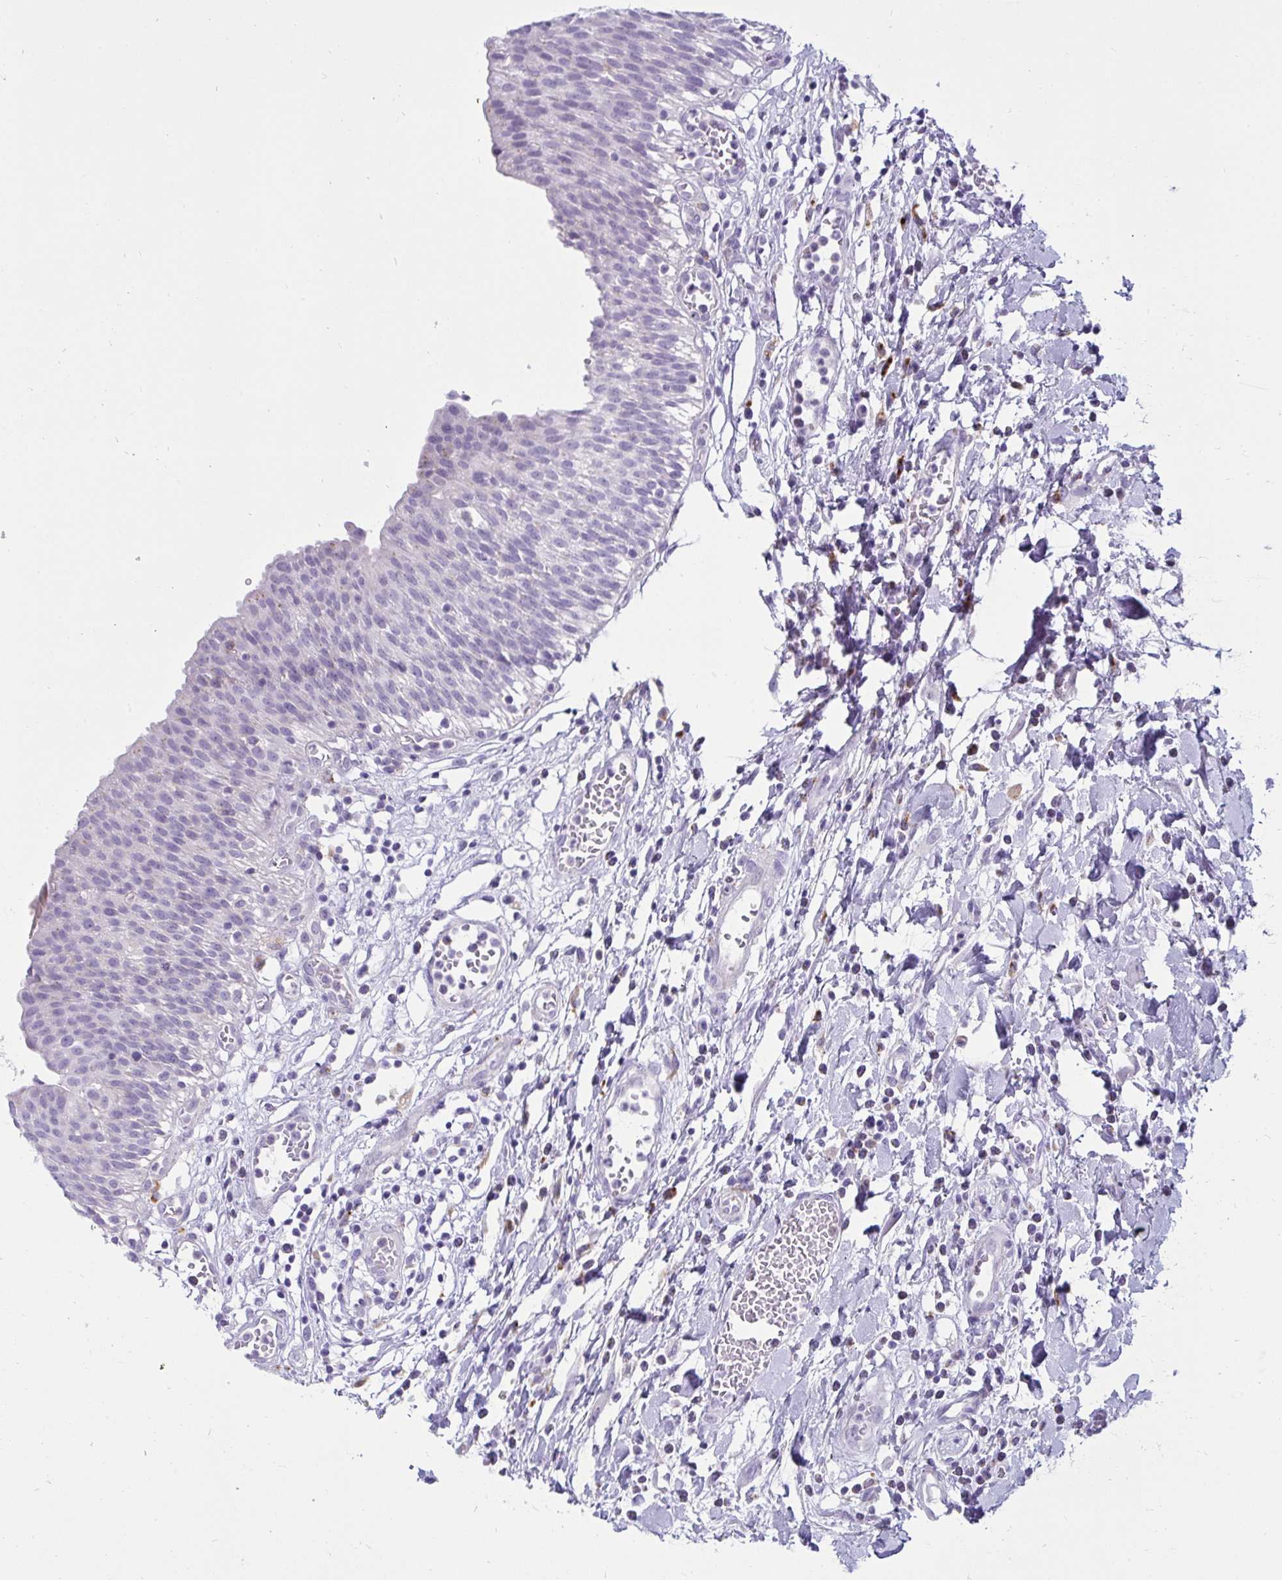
{"staining": {"intensity": "negative", "quantity": "none", "location": "none"}, "tissue": "urinary bladder", "cell_type": "Urothelial cells", "image_type": "normal", "snomed": [{"axis": "morphology", "description": "Normal tissue, NOS"}, {"axis": "topography", "description": "Urinary bladder"}], "caption": "This is an immunohistochemistry image of normal urinary bladder. There is no expression in urothelial cells.", "gene": "CTSZ", "patient": {"sex": "male", "age": 64}}